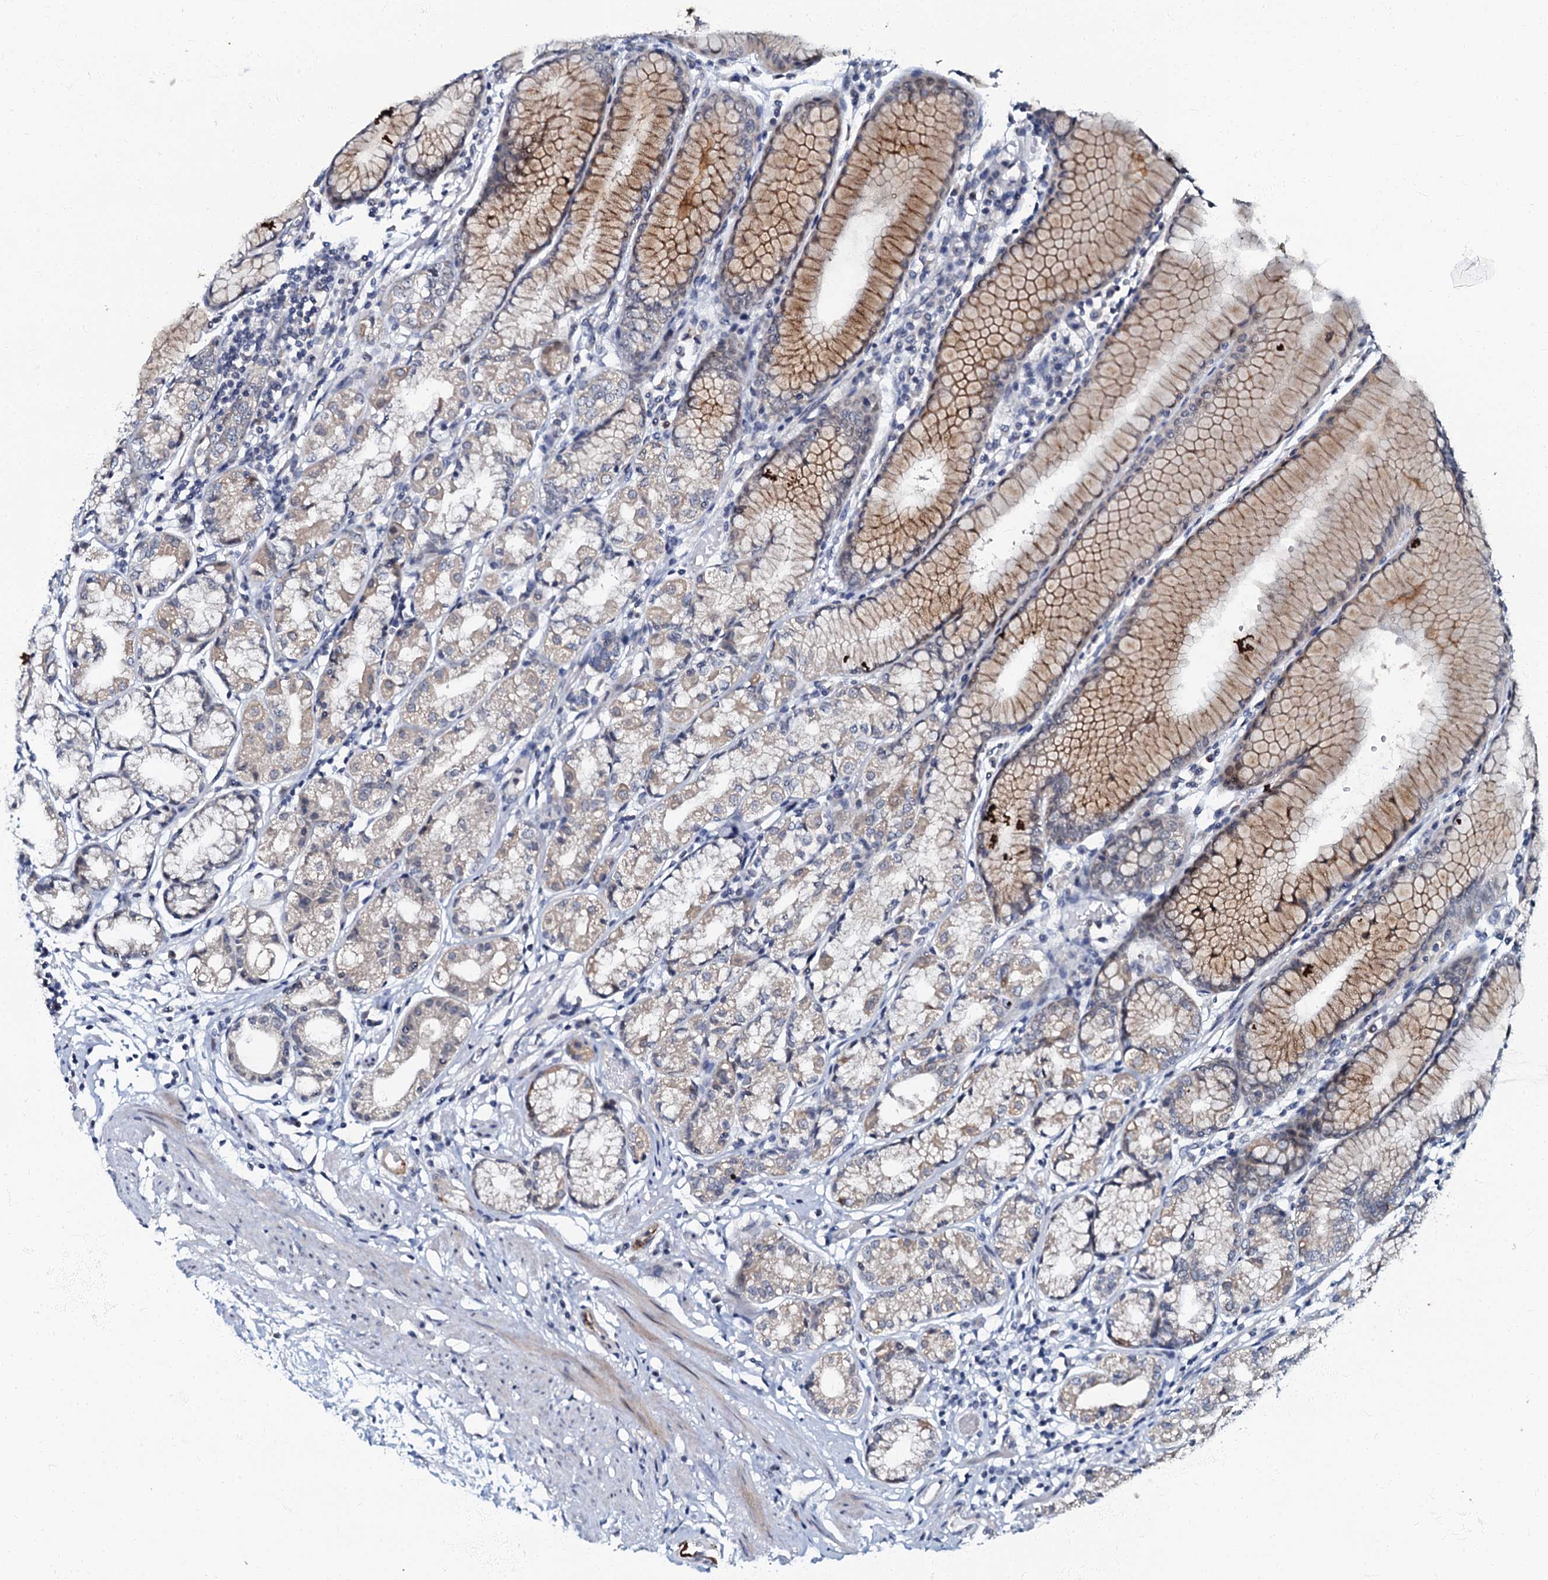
{"staining": {"intensity": "moderate", "quantity": ">75%", "location": "cytoplasmic/membranous"}, "tissue": "stomach", "cell_type": "Glandular cells", "image_type": "normal", "snomed": [{"axis": "morphology", "description": "Normal tissue, NOS"}, {"axis": "topography", "description": "Stomach"}], "caption": "Normal stomach reveals moderate cytoplasmic/membranous expression in approximately >75% of glandular cells, visualized by immunohistochemistry.", "gene": "MRPL51", "patient": {"sex": "female", "age": 57}}